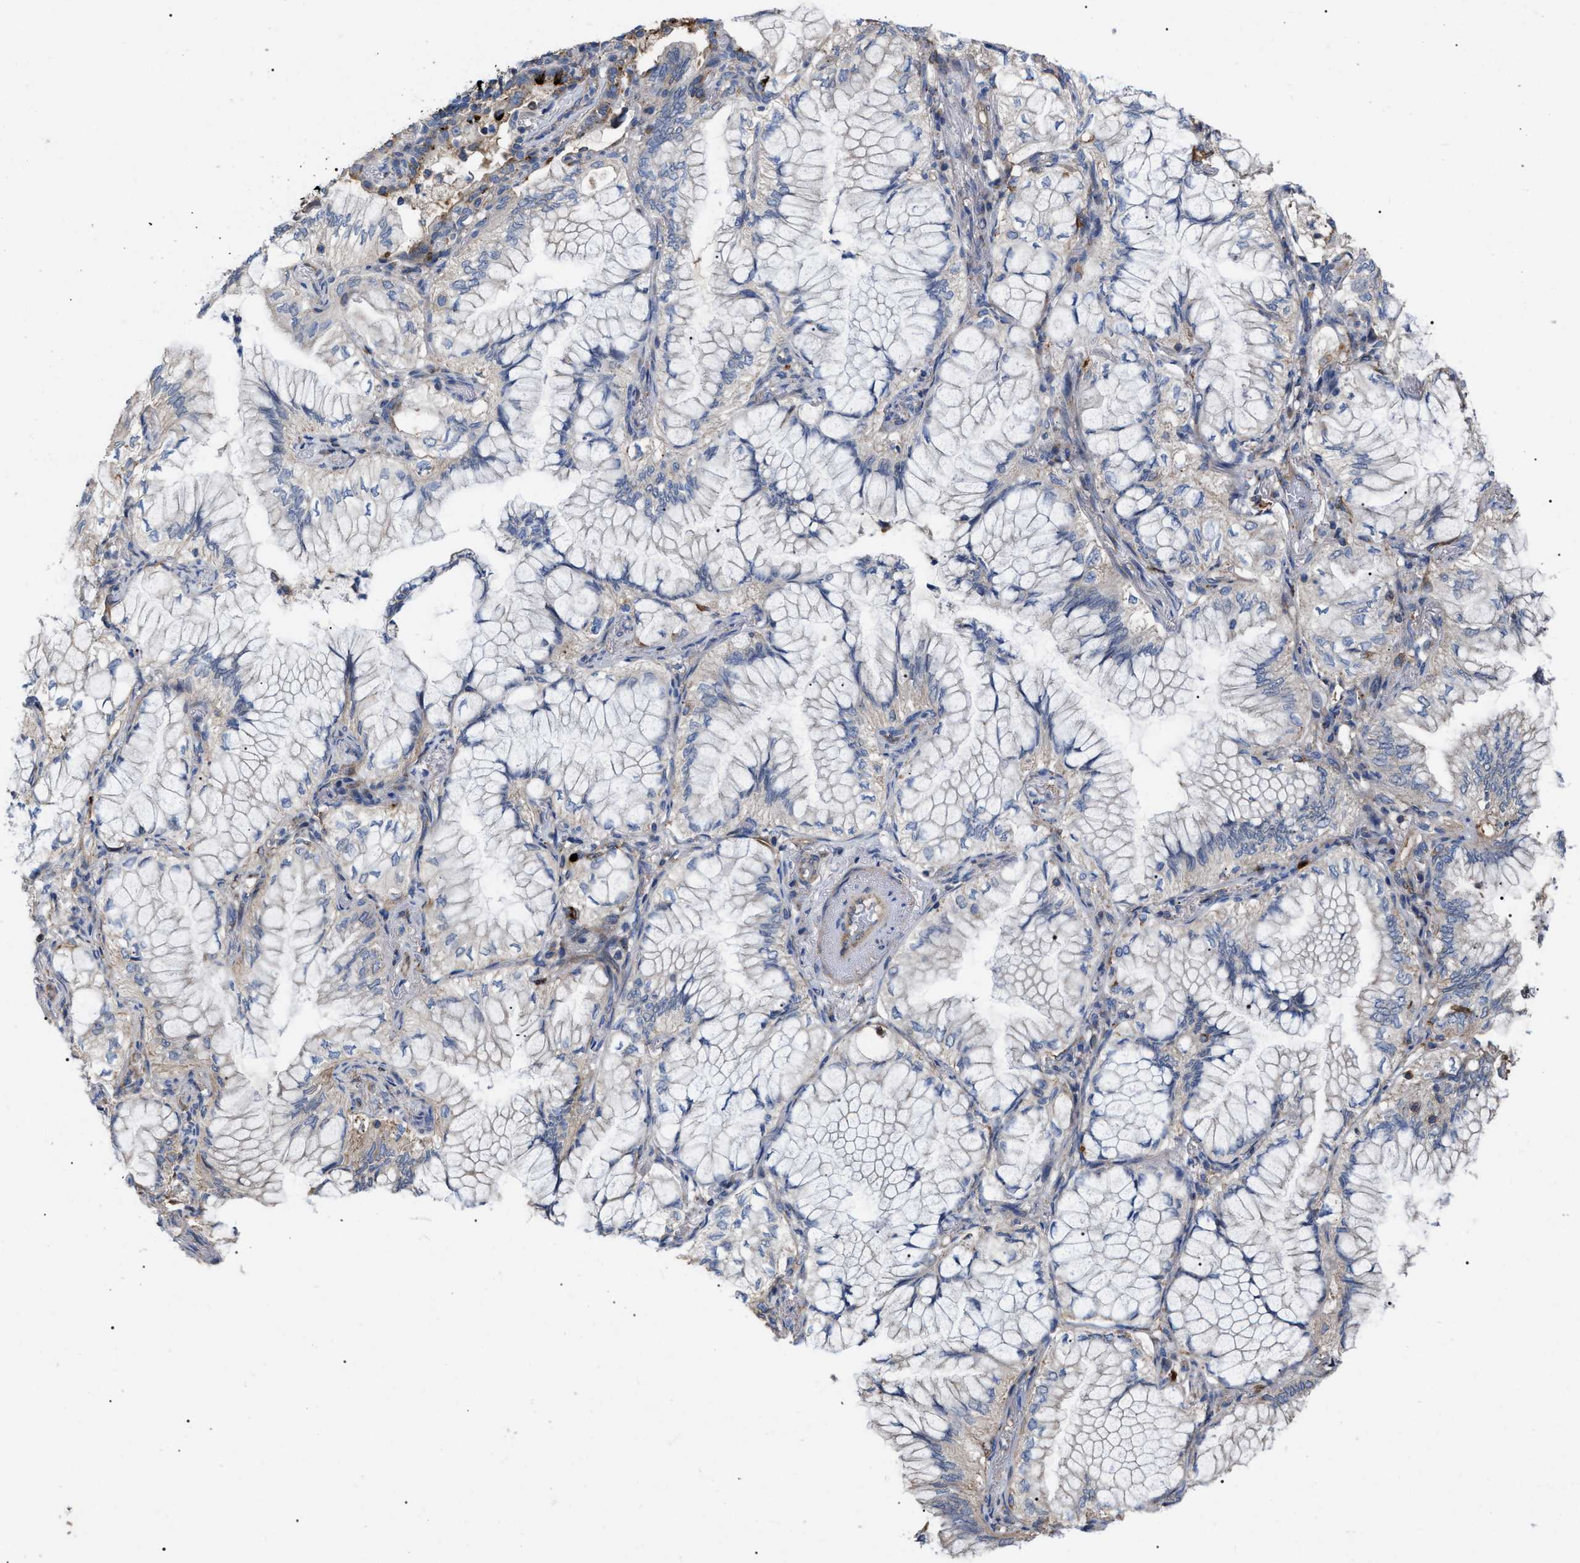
{"staining": {"intensity": "negative", "quantity": "none", "location": "none"}, "tissue": "lung cancer", "cell_type": "Tumor cells", "image_type": "cancer", "snomed": [{"axis": "morphology", "description": "Adenocarcinoma, NOS"}, {"axis": "topography", "description": "Lung"}], "caption": "Lung cancer was stained to show a protein in brown. There is no significant positivity in tumor cells. (Stains: DAB (3,3'-diaminobenzidine) IHC with hematoxylin counter stain, Microscopy: brightfield microscopy at high magnification).", "gene": "FAM171A2", "patient": {"sex": "female", "age": 70}}